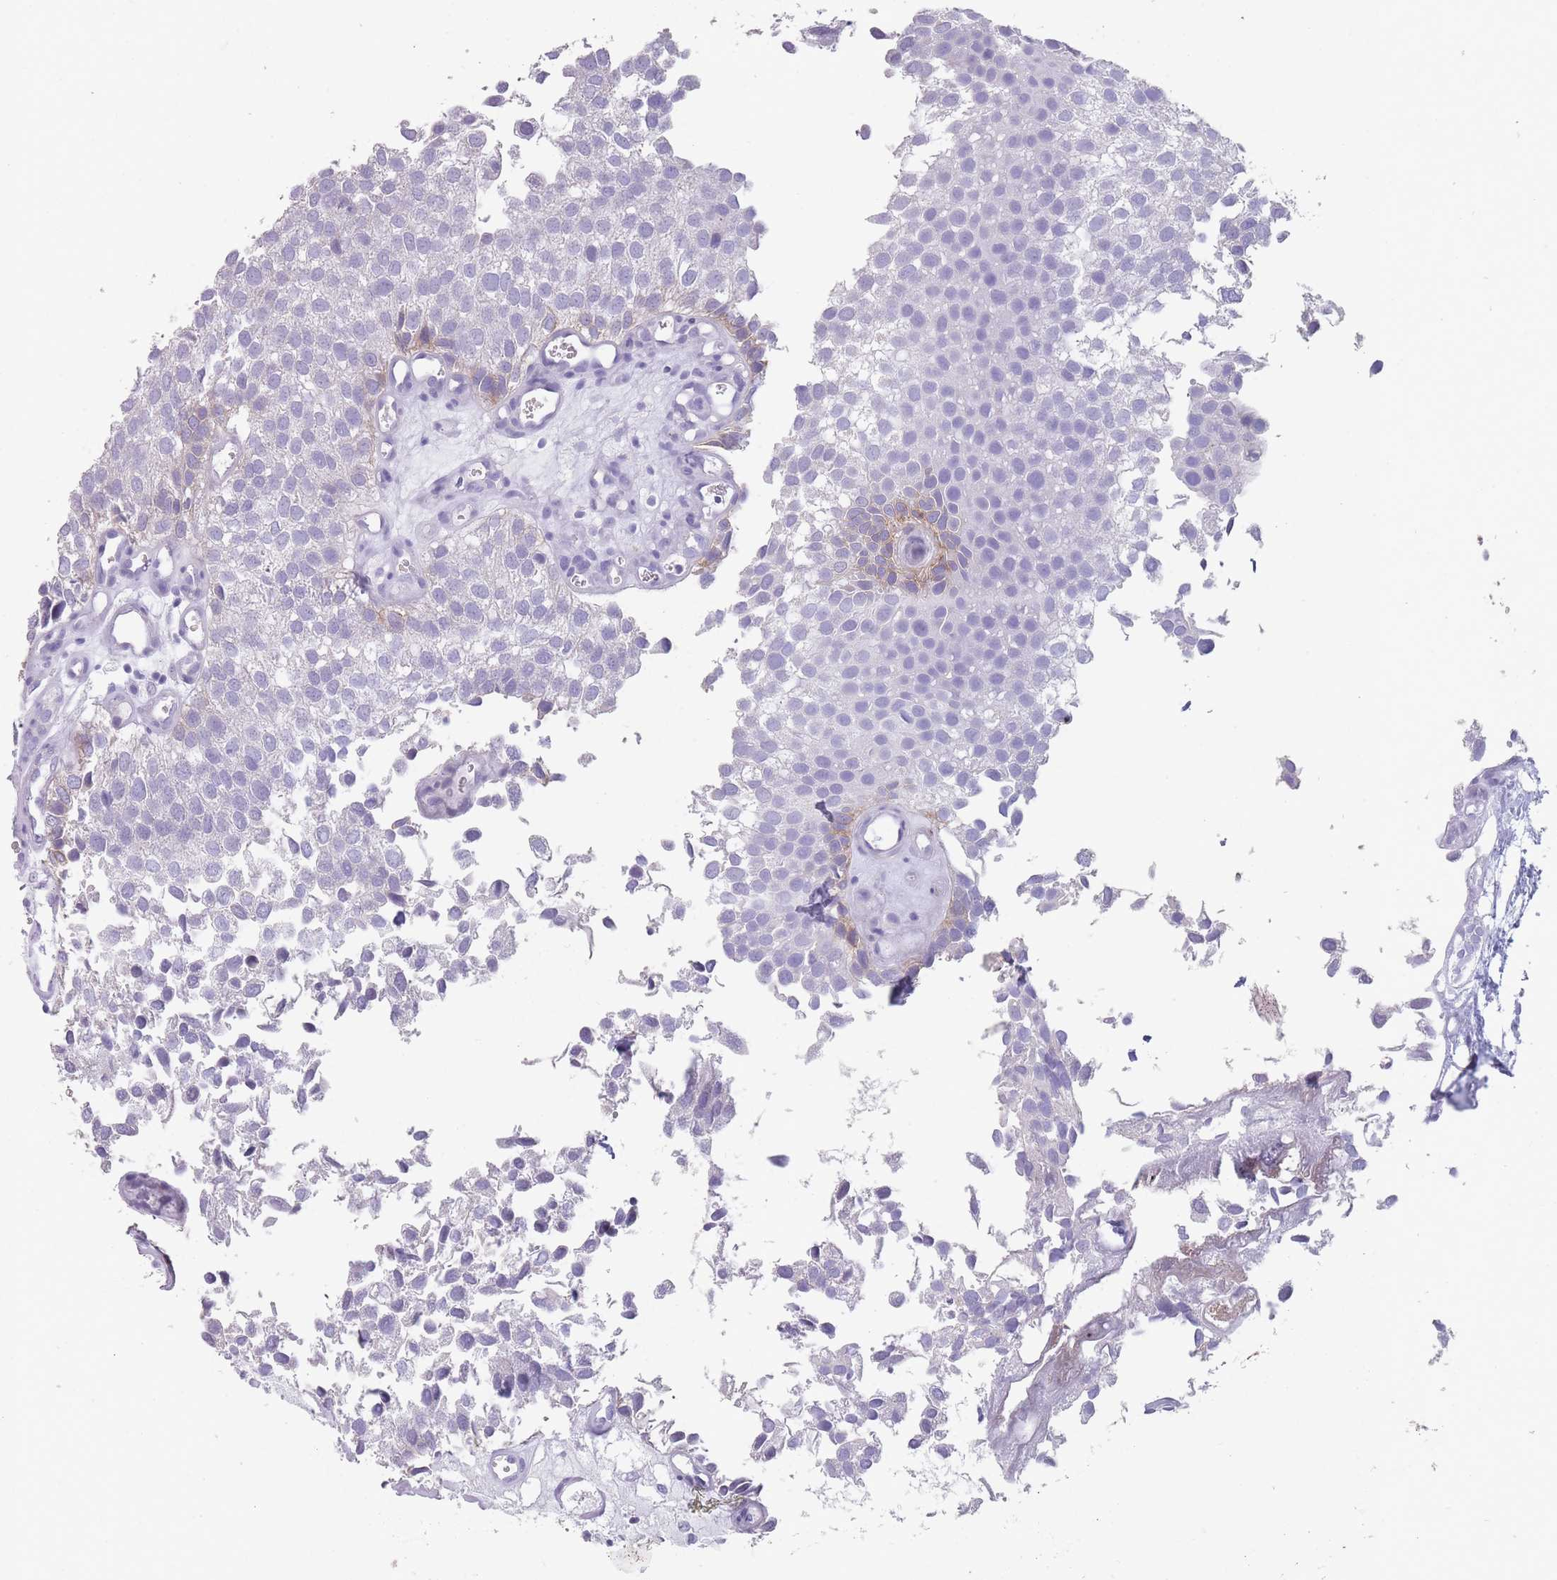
{"staining": {"intensity": "negative", "quantity": "none", "location": "none"}, "tissue": "urothelial cancer", "cell_type": "Tumor cells", "image_type": "cancer", "snomed": [{"axis": "morphology", "description": "Urothelial carcinoma, Low grade"}, {"axis": "topography", "description": "Urinary bladder"}], "caption": "Protein analysis of low-grade urothelial carcinoma displays no significant positivity in tumor cells.", "gene": "RHBG", "patient": {"sex": "male", "age": 88}}